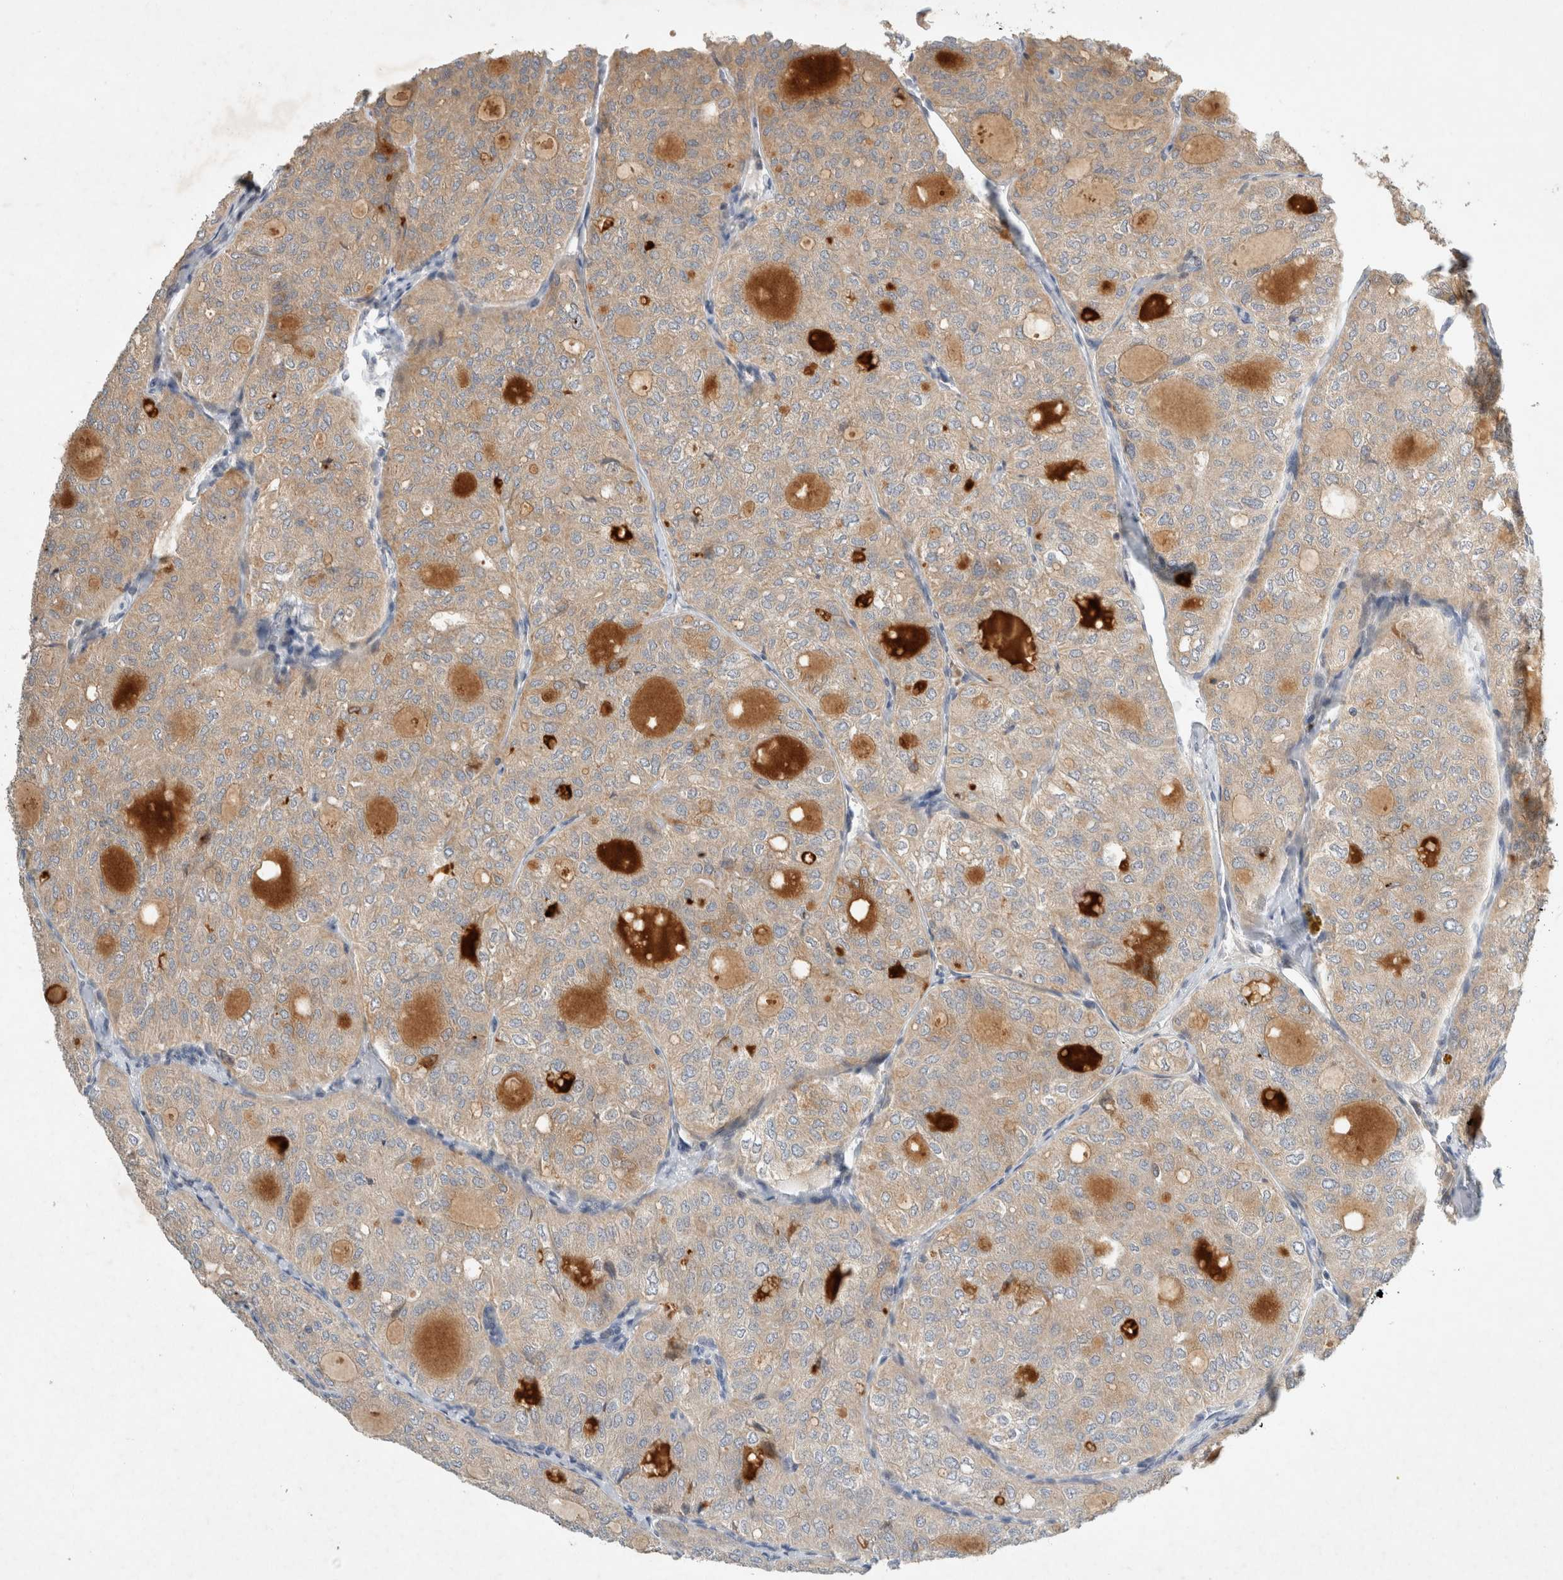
{"staining": {"intensity": "negative", "quantity": "none", "location": "none"}, "tissue": "thyroid cancer", "cell_type": "Tumor cells", "image_type": "cancer", "snomed": [{"axis": "morphology", "description": "Follicular adenoma carcinoma, NOS"}, {"axis": "topography", "description": "Thyroid gland"}], "caption": "This is an IHC micrograph of thyroid follicular adenoma carcinoma. There is no positivity in tumor cells.", "gene": "ARMC9", "patient": {"sex": "male", "age": 75}}